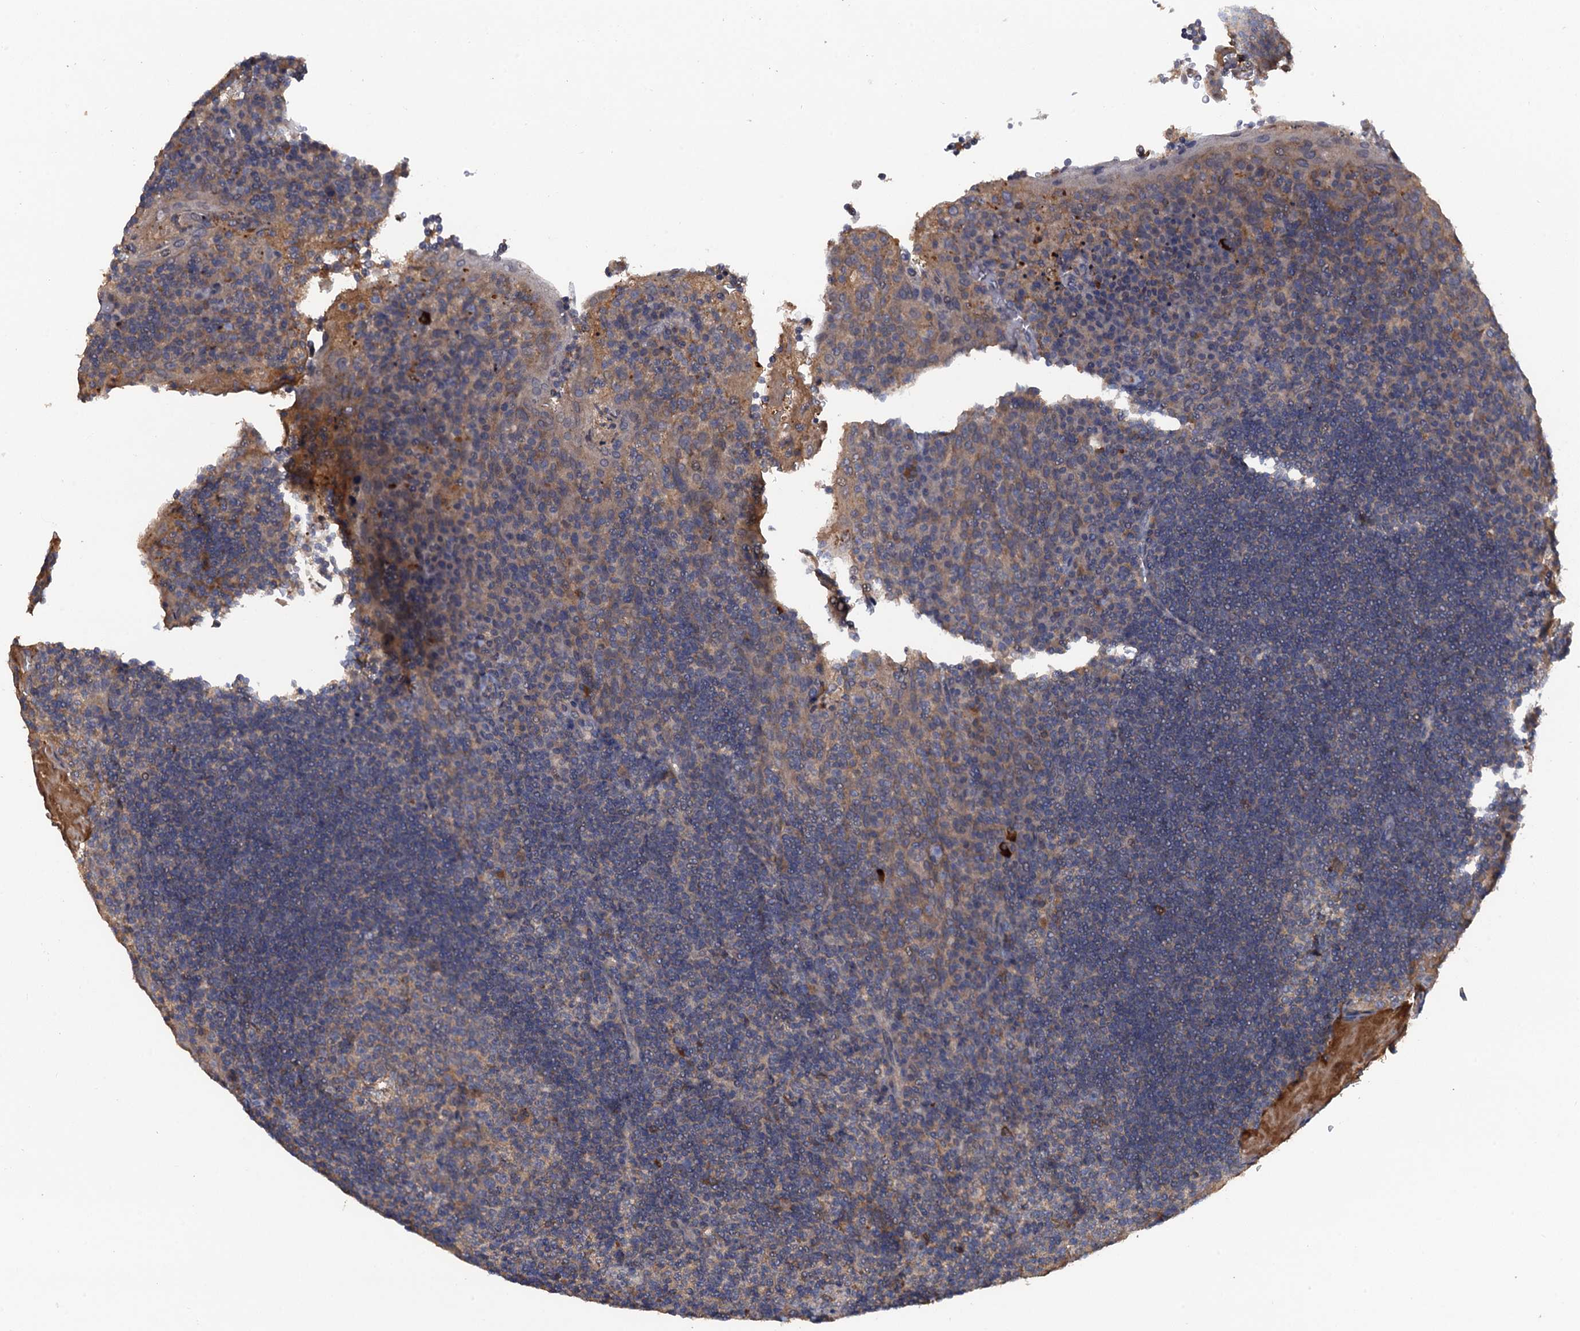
{"staining": {"intensity": "weak", "quantity": "25%-75%", "location": "cytoplasmic/membranous"}, "tissue": "tonsil", "cell_type": "Germinal center cells", "image_type": "normal", "snomed": [{"axis": "morphology", "description": "Normal tissue, NOS"}, {"axis": "topography", "description": "Tonsil"}], "caption": "Human tonsil stained for a protein (brown) exhibits weak cytoplasmic/membranous positive staining in approximately 25%-75% of germinal center cells.", "gene": "HAPLN3", "patient": {"sex": "male", "age": 17}}